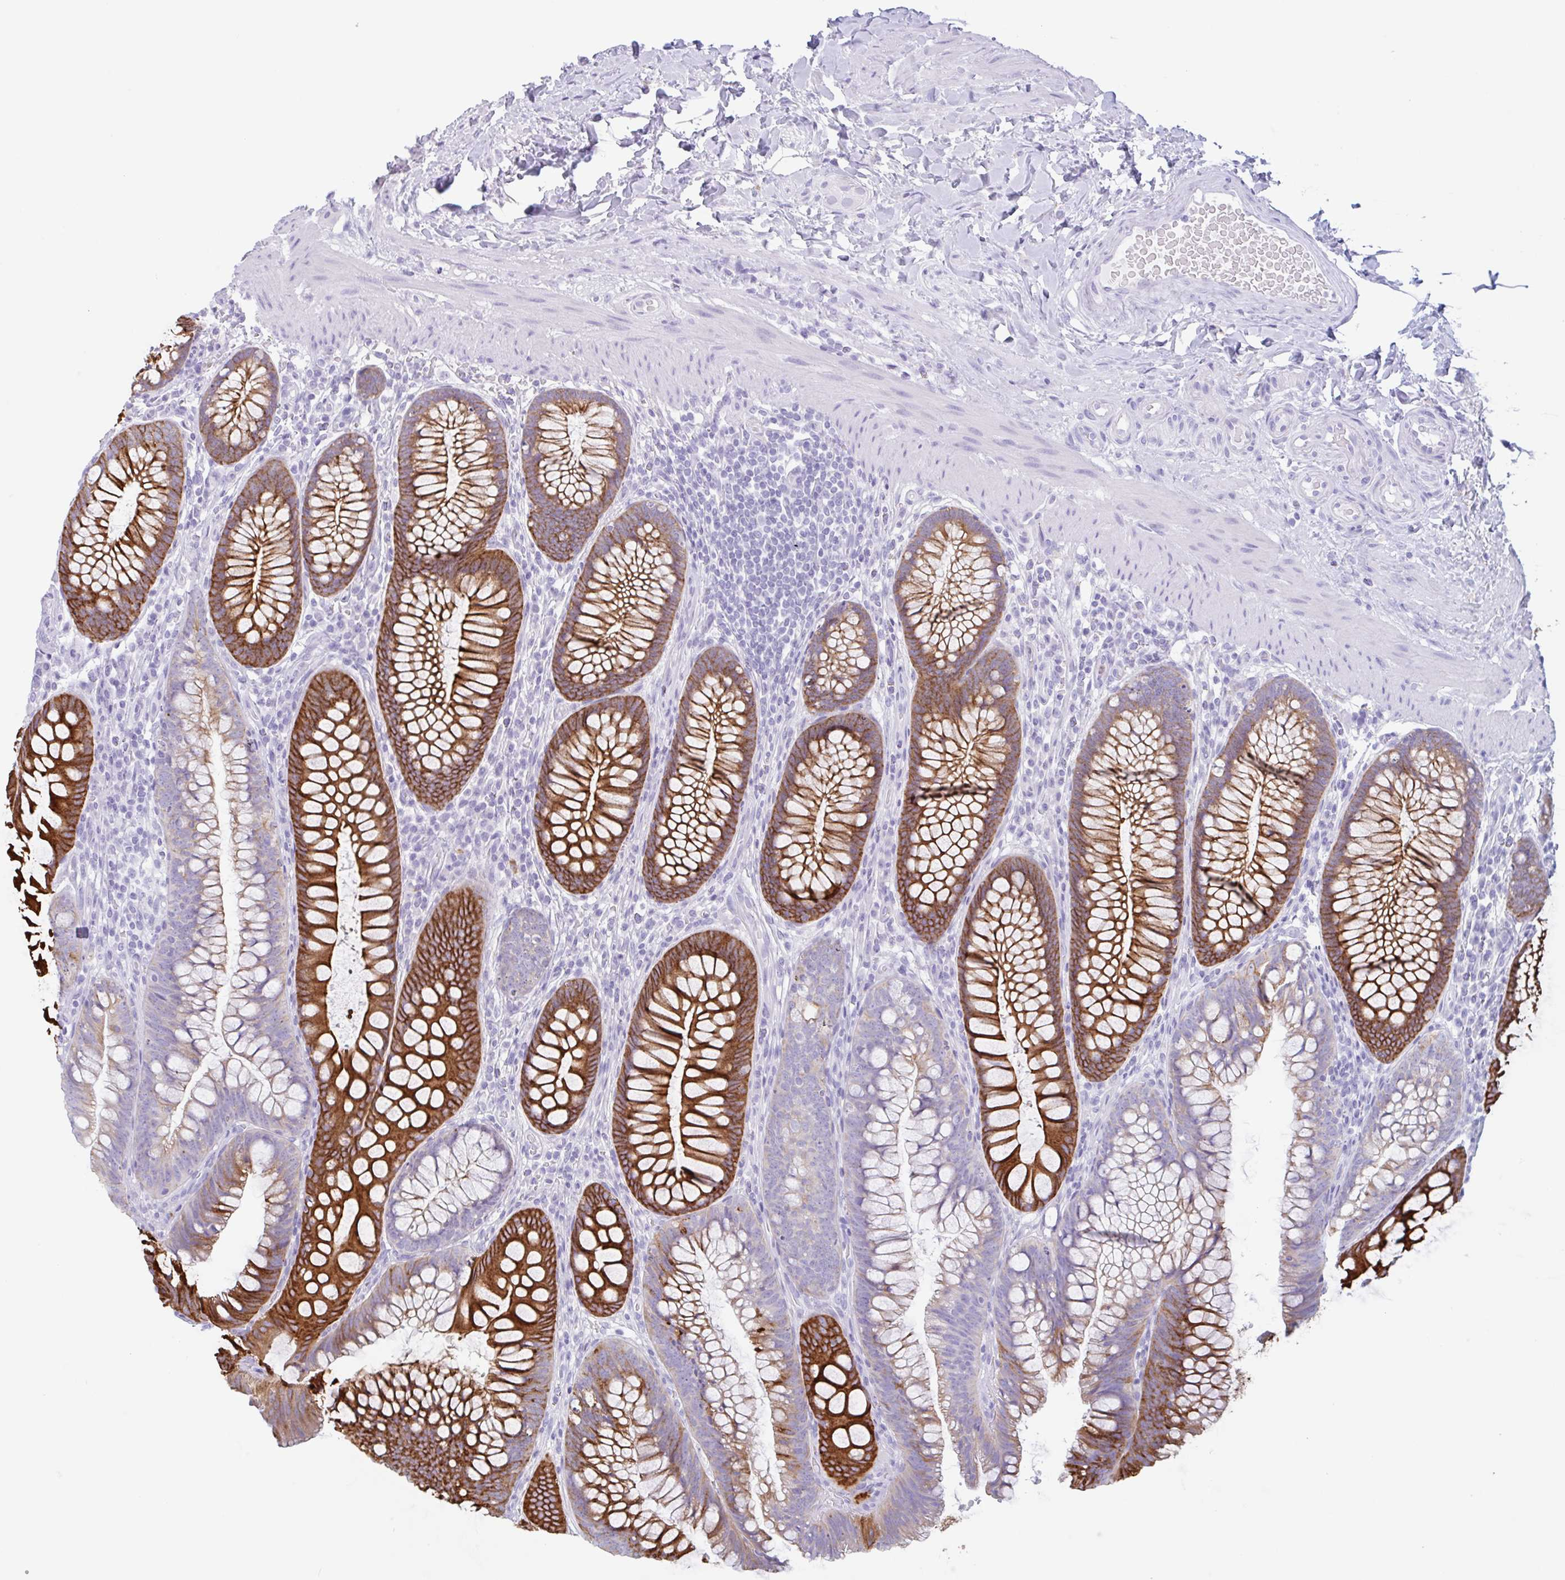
{"staining": {"intensity": "negative", "quantity": "none", "location": "none"}, "tissue": "colon", "cell_type": "Endothelial cells", "image_type": "normal", "snomed": [{"axis": "morphology", "description": "Normal tissue, NOS"}, {"axis": "morphology", "description": "Adenoma, NOS"}, {"axis": "topography", "description": "Soft tissue"}, {"axis": "topography", "description": "Colon"}], "caption": "Benign colon was stained to show a protein in brown. There is no significant expression in endothelial cells. (Brightfield microscopy of DAB (3,3'-diaminobenzidine) IHC at high magnification).", "gene": "DTWD2", "patient": {"sex": "male", "age": 47}}